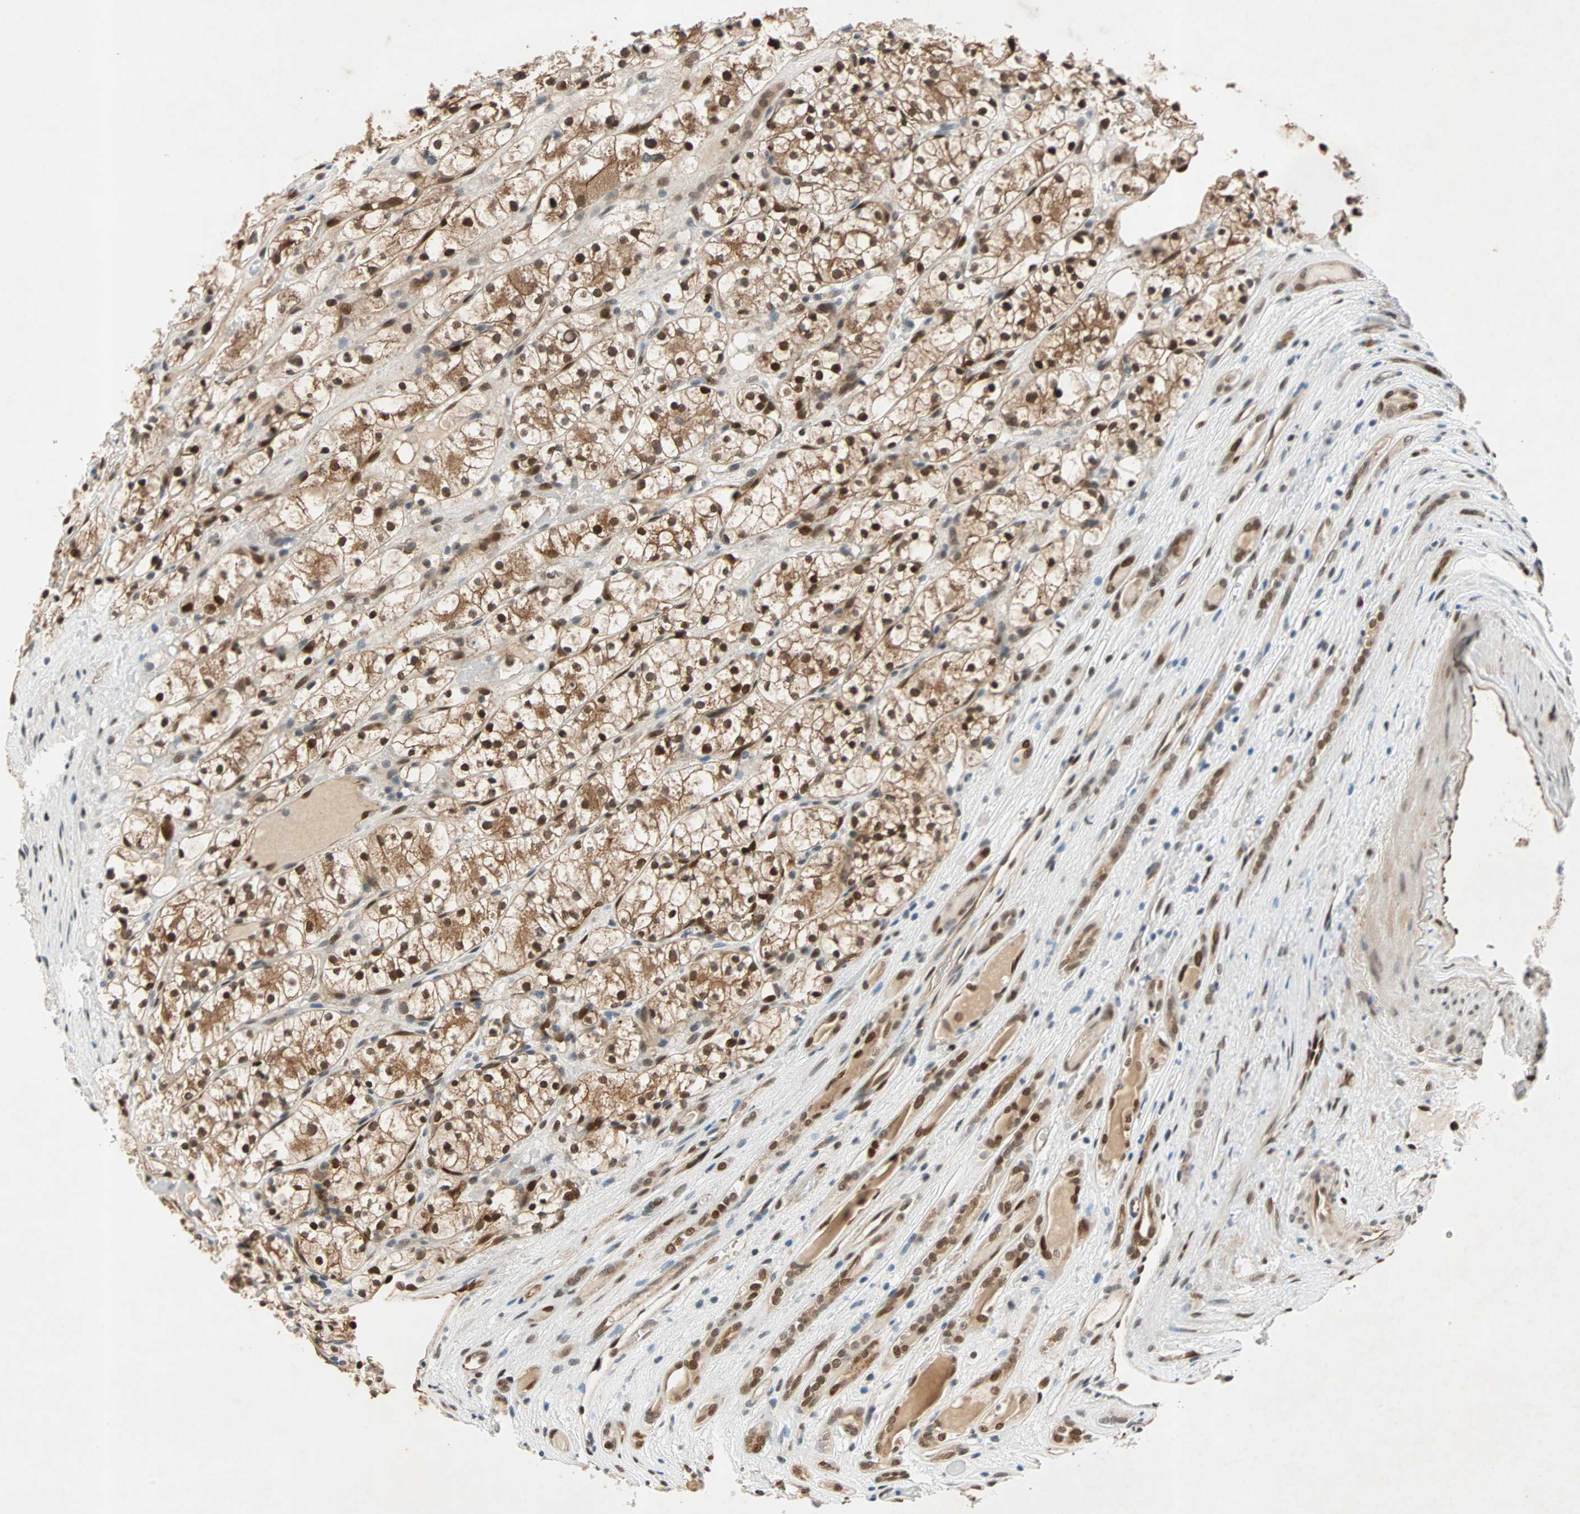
{"staining": {"intensity": "strong", "quantity": ">75%", "location": "cytoplasmic/membranous,nuclear"}, "tissue": "renal cancer", "cell_type": "Tumor cells", "image_type": "cancer", "snomed": [{"axis": "morphology", "description": "Adenocarcinoma, NOS"}, {"axis": "topography", "description": "Kidney"}], "caption": "Renal adenocarcinoma stained with a brown dye reveals strong cytoplasmic/membranous and nuclear positive positivity in approximately >75% of tumor cells.", "gene": "WWTR1", "patient": {"sex": "female", "age": 60}}